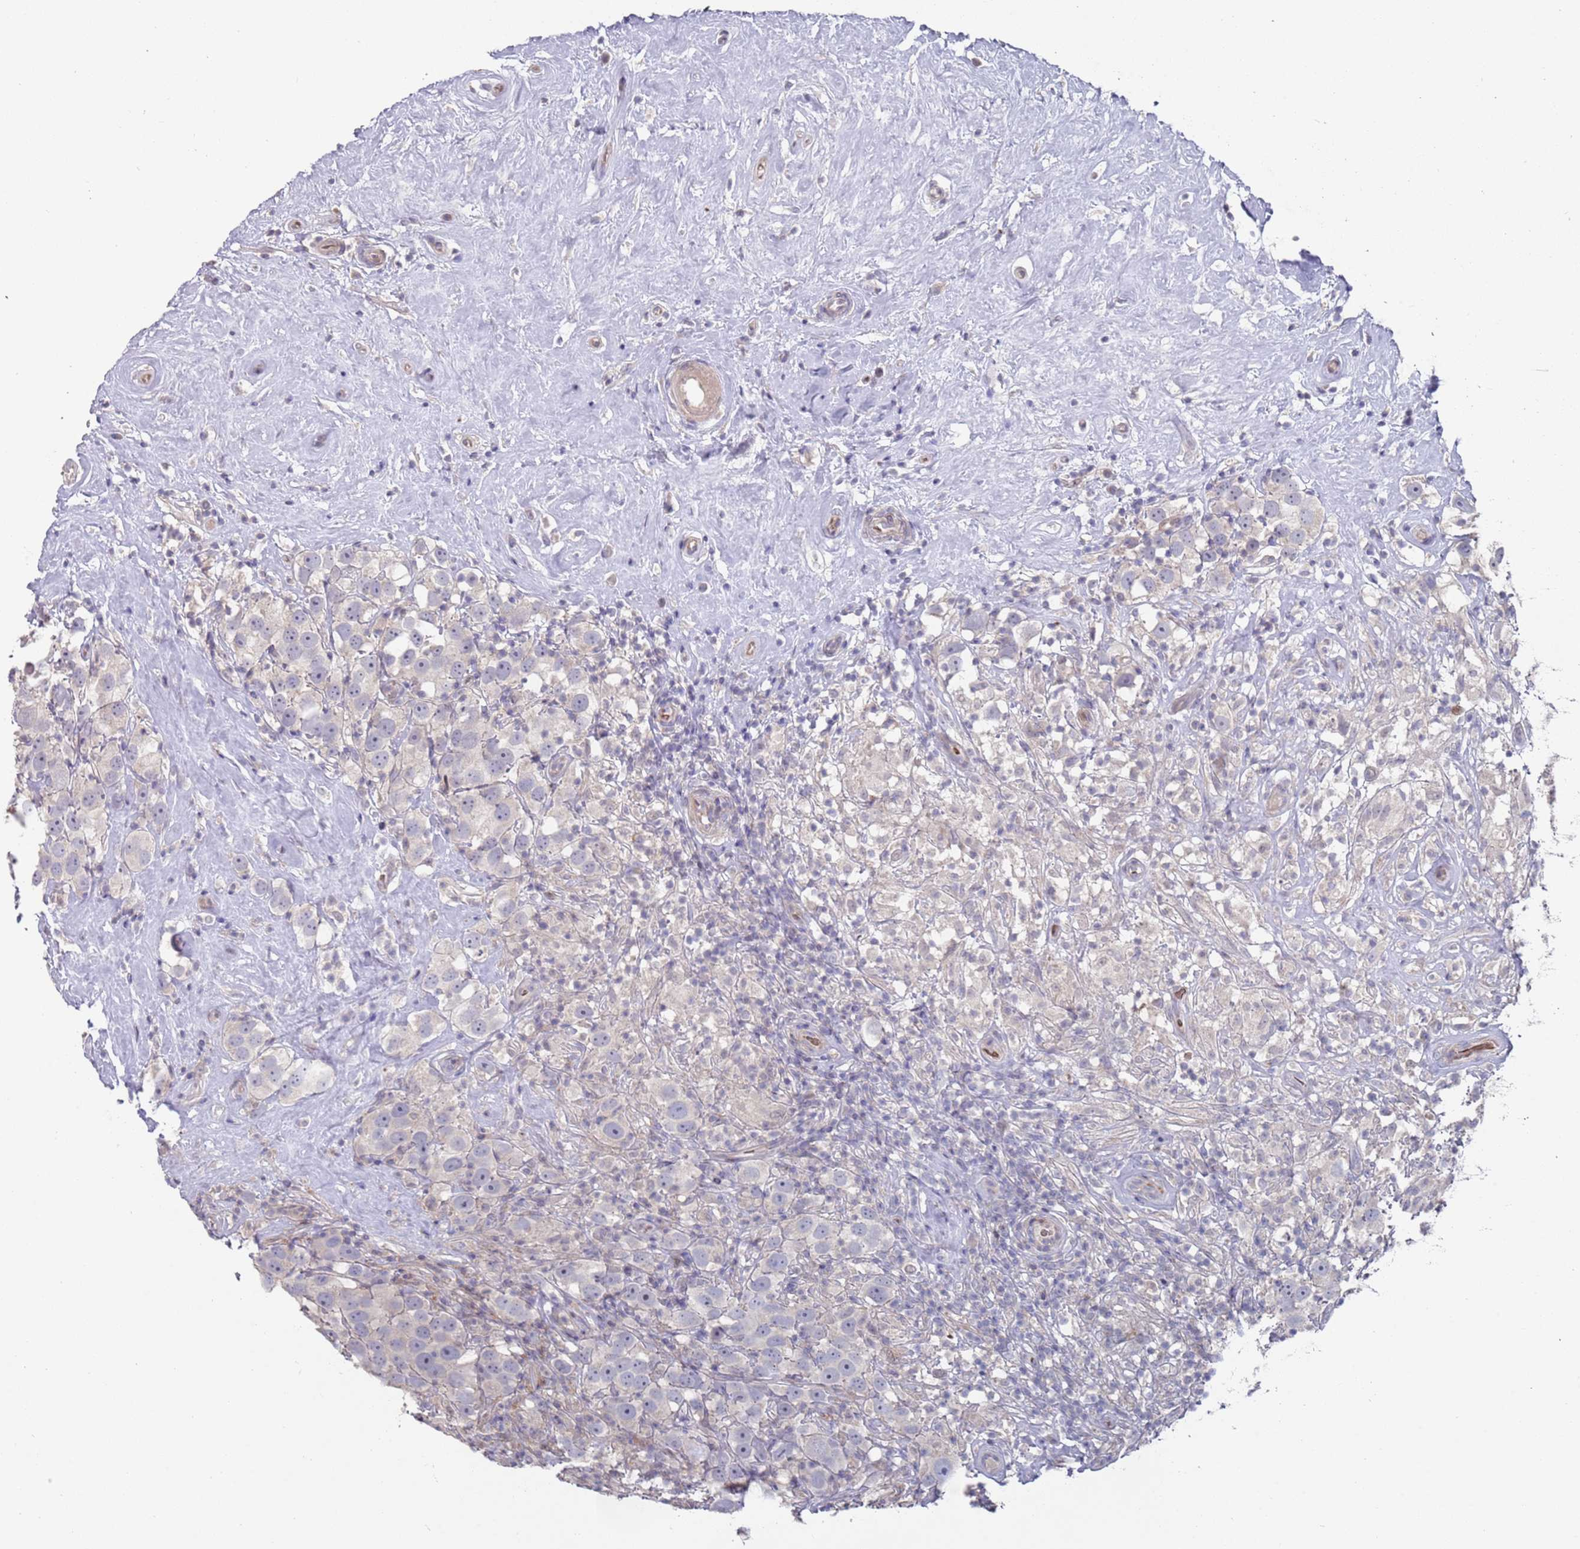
{"staining": {"intensity": "negative", "quantity": "none", "location": "none"}, "tissue": "testis cancer", "cell_type": "Tumor cells", "image_type": "cancer", "snomed": [{"axis": "morphology", "description": "Seminoma, NOS"}, {"axis": "topography", "description": "Testis"}], "caption": "This is an immunohistochemistry (IHC) micrograph of human seminoma (testis). There is no expression in tumor cells.", "gene": "LACC1", "patient": {"sex": "male", "age": 49}}